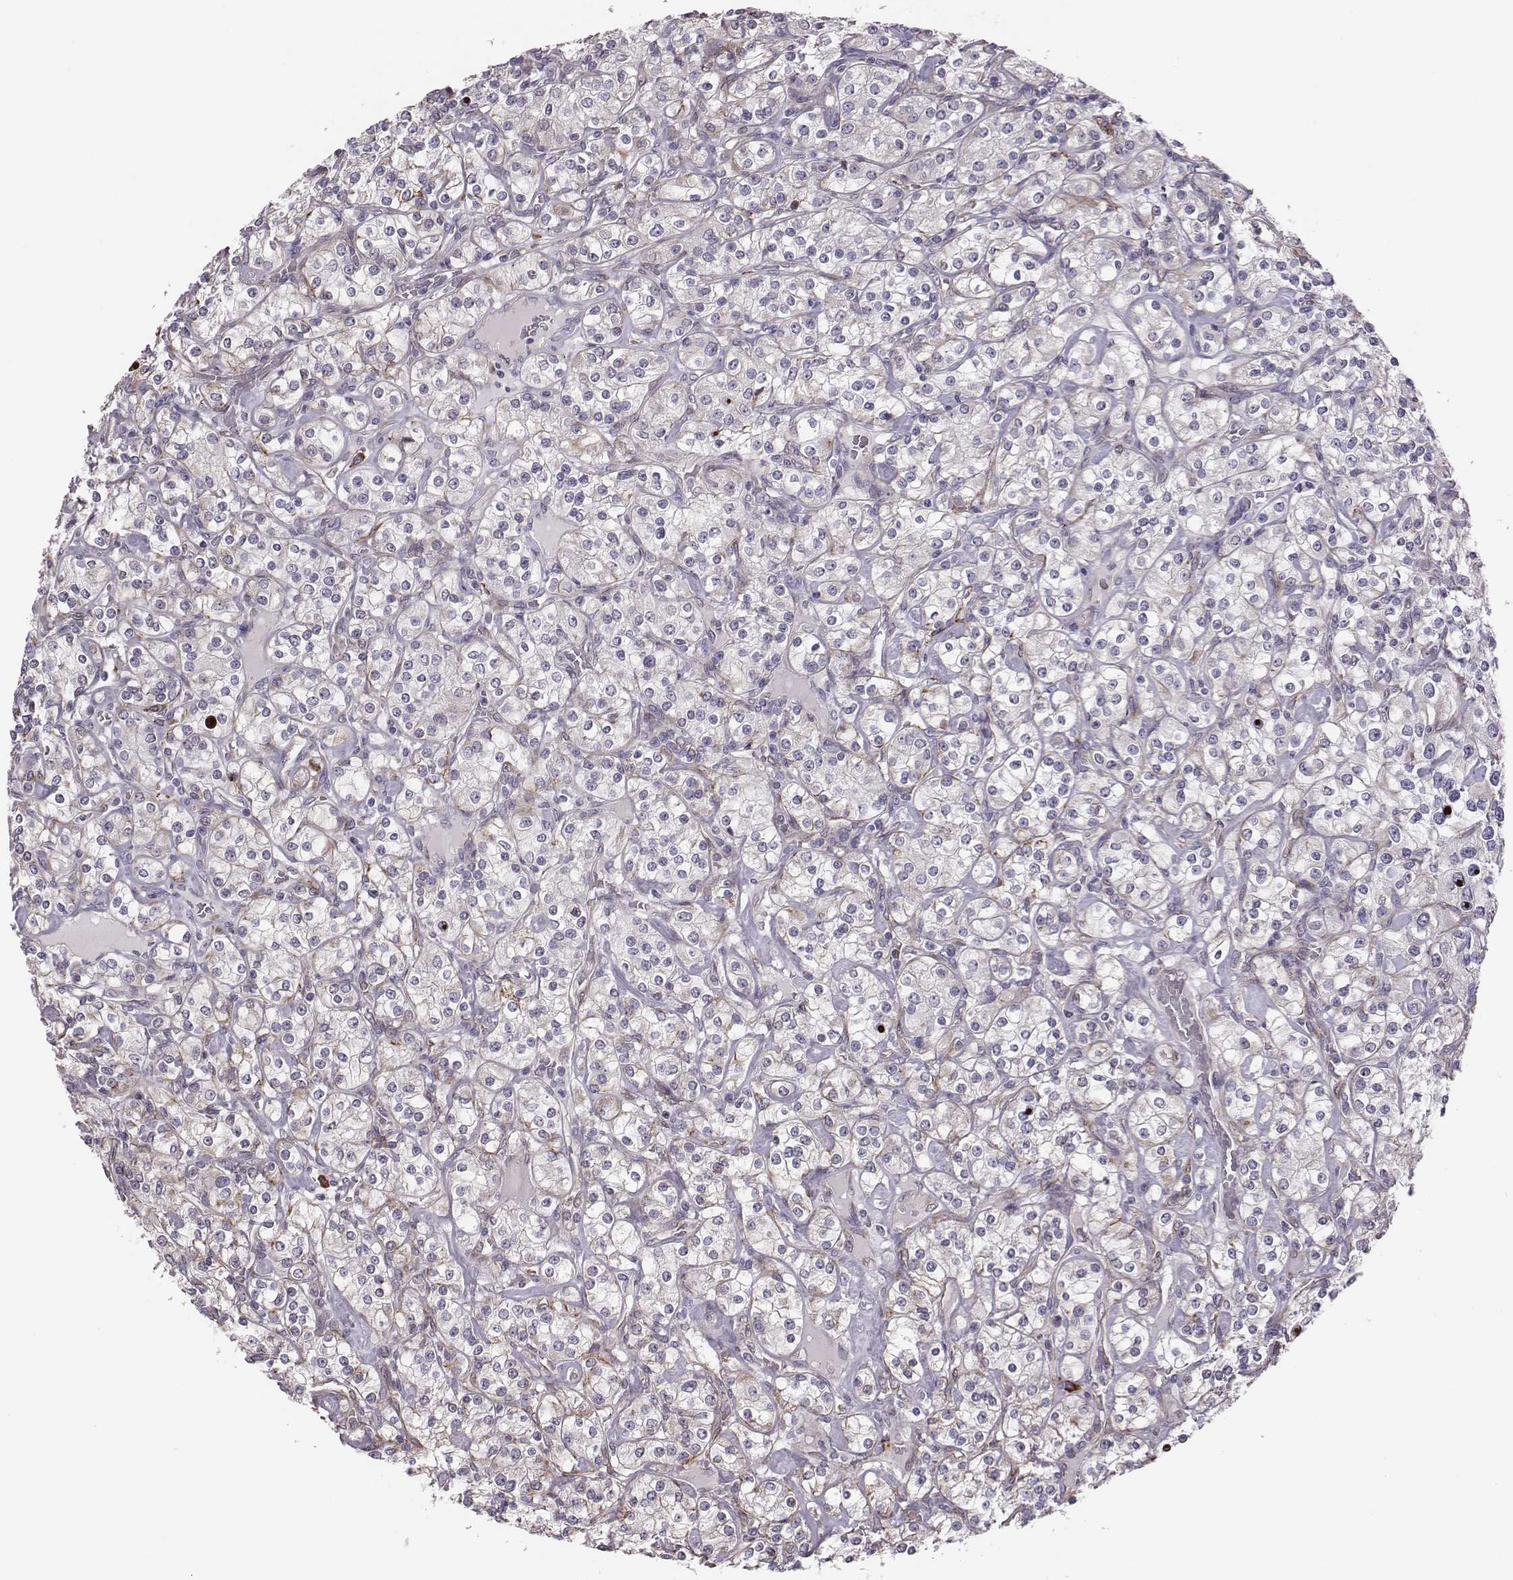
{"staining": {"intensity": "moderate", "quantity": "<25%", "location": "cytoplasmic/membranous"}, "tissue": "renal cancer", "cell_type": "Tumor cells", "image_type": "cancer", "snomed": [{"axis": "morphology", "description": "Adenocarcinoma, NOS"}, {"axis": "topography", "description": "Kidney"}], "caption": "Immunohistochemical staining of human renal cancer shows low levels of moderate cytoplasmic/membranous protein positivity in about <25% of tumor cells.", "gene": "SELENOI", "patient": {"sex": "male", "age": 77}}